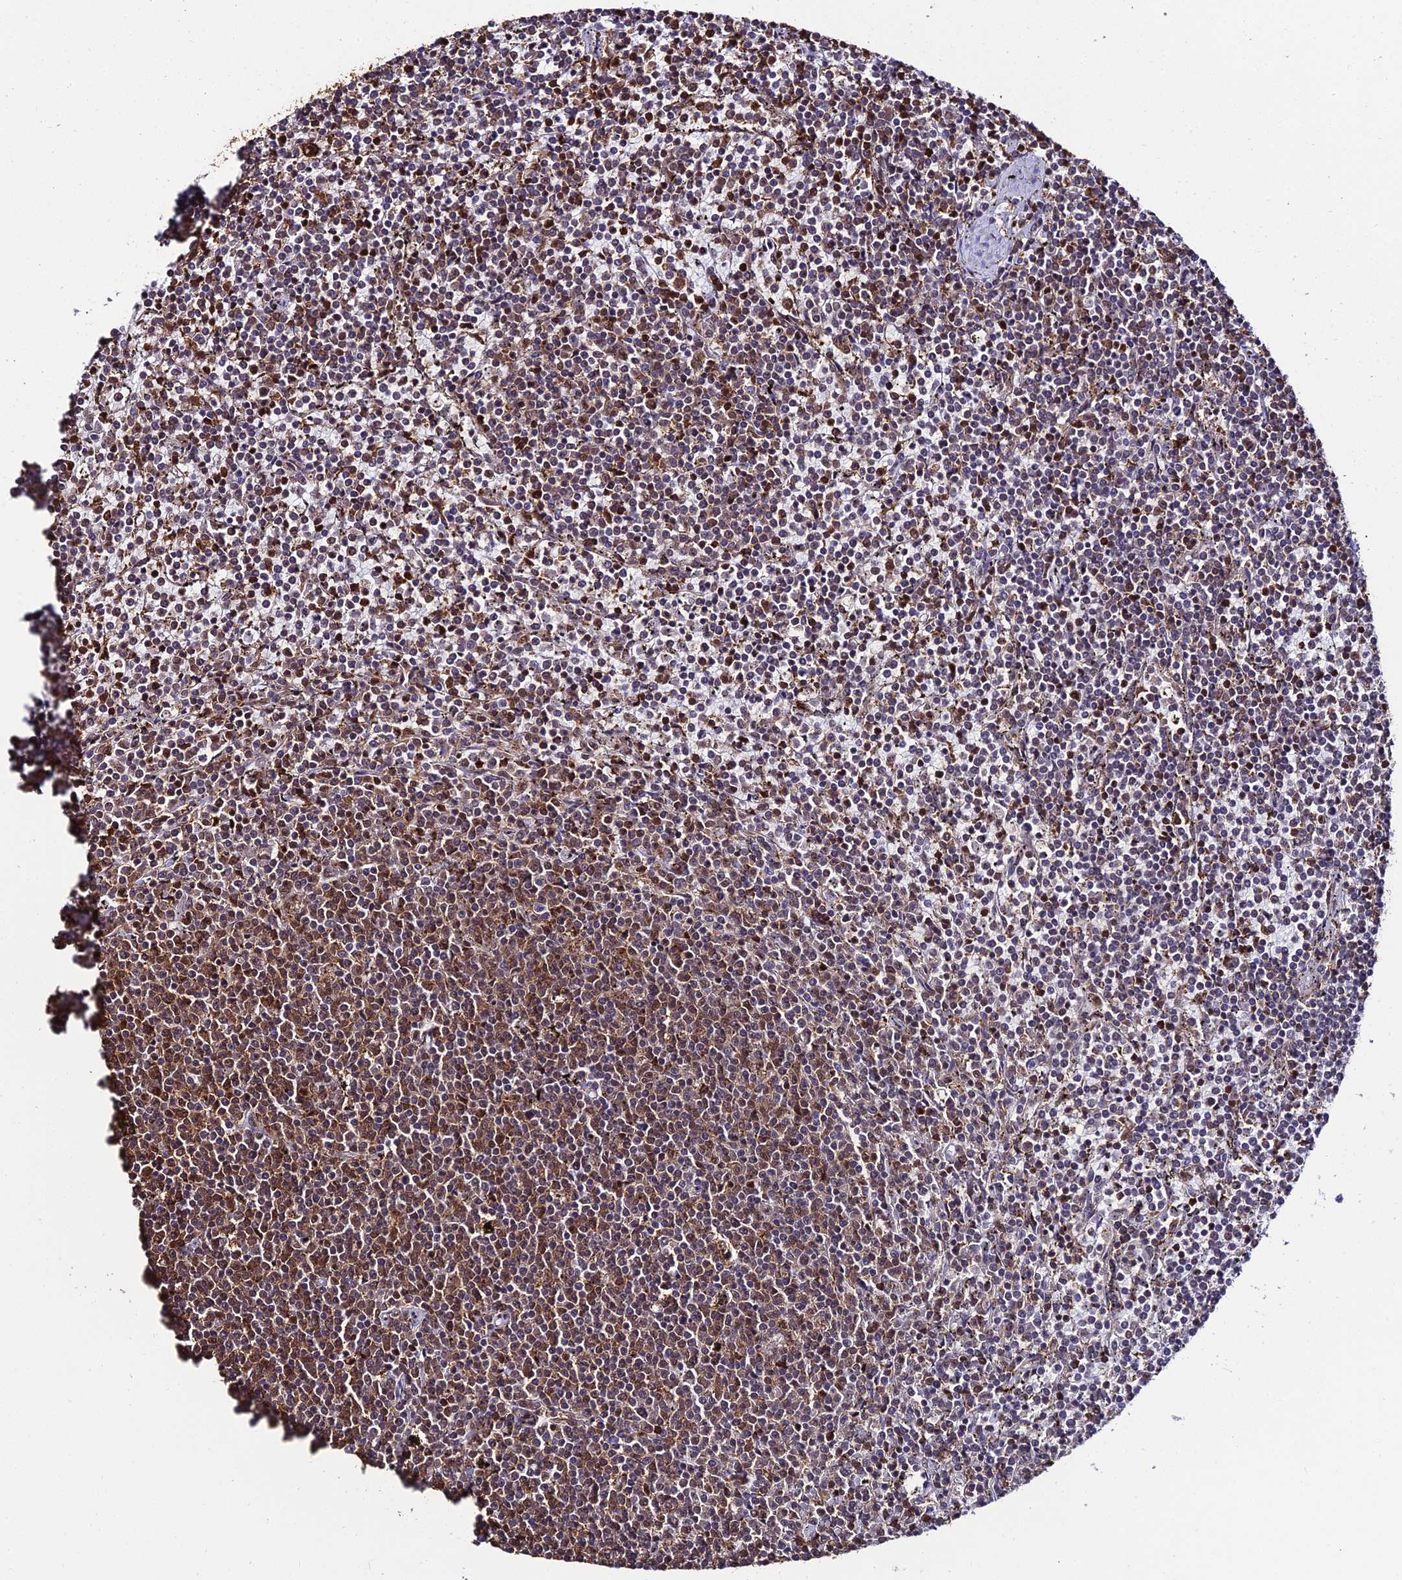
{"staining": {"intensity": "moderate", "quantity": ">75%", "location": "cytoplasmic/membranous,nuclear"}, "tissue": "lymphoma", "cell_type": "Tumor cells", "image_type": "cancer", "snomed": [{"axis": "morphology", "description": "Malignant lymphoma, non-Hodgkin's type, Low grade"}, {"axis": "topography", "description": "Spleen"}], "caption": "Protein expression analysis of human malignant lymphoma, non-Hodgkin's type (low-grade) reveals moderate cytoplasmic/membranous and nuclear expression in approximately >75% of tumor cells.", "gene": "PPP4C", "patient": {"sex": "female", "age": 50}}